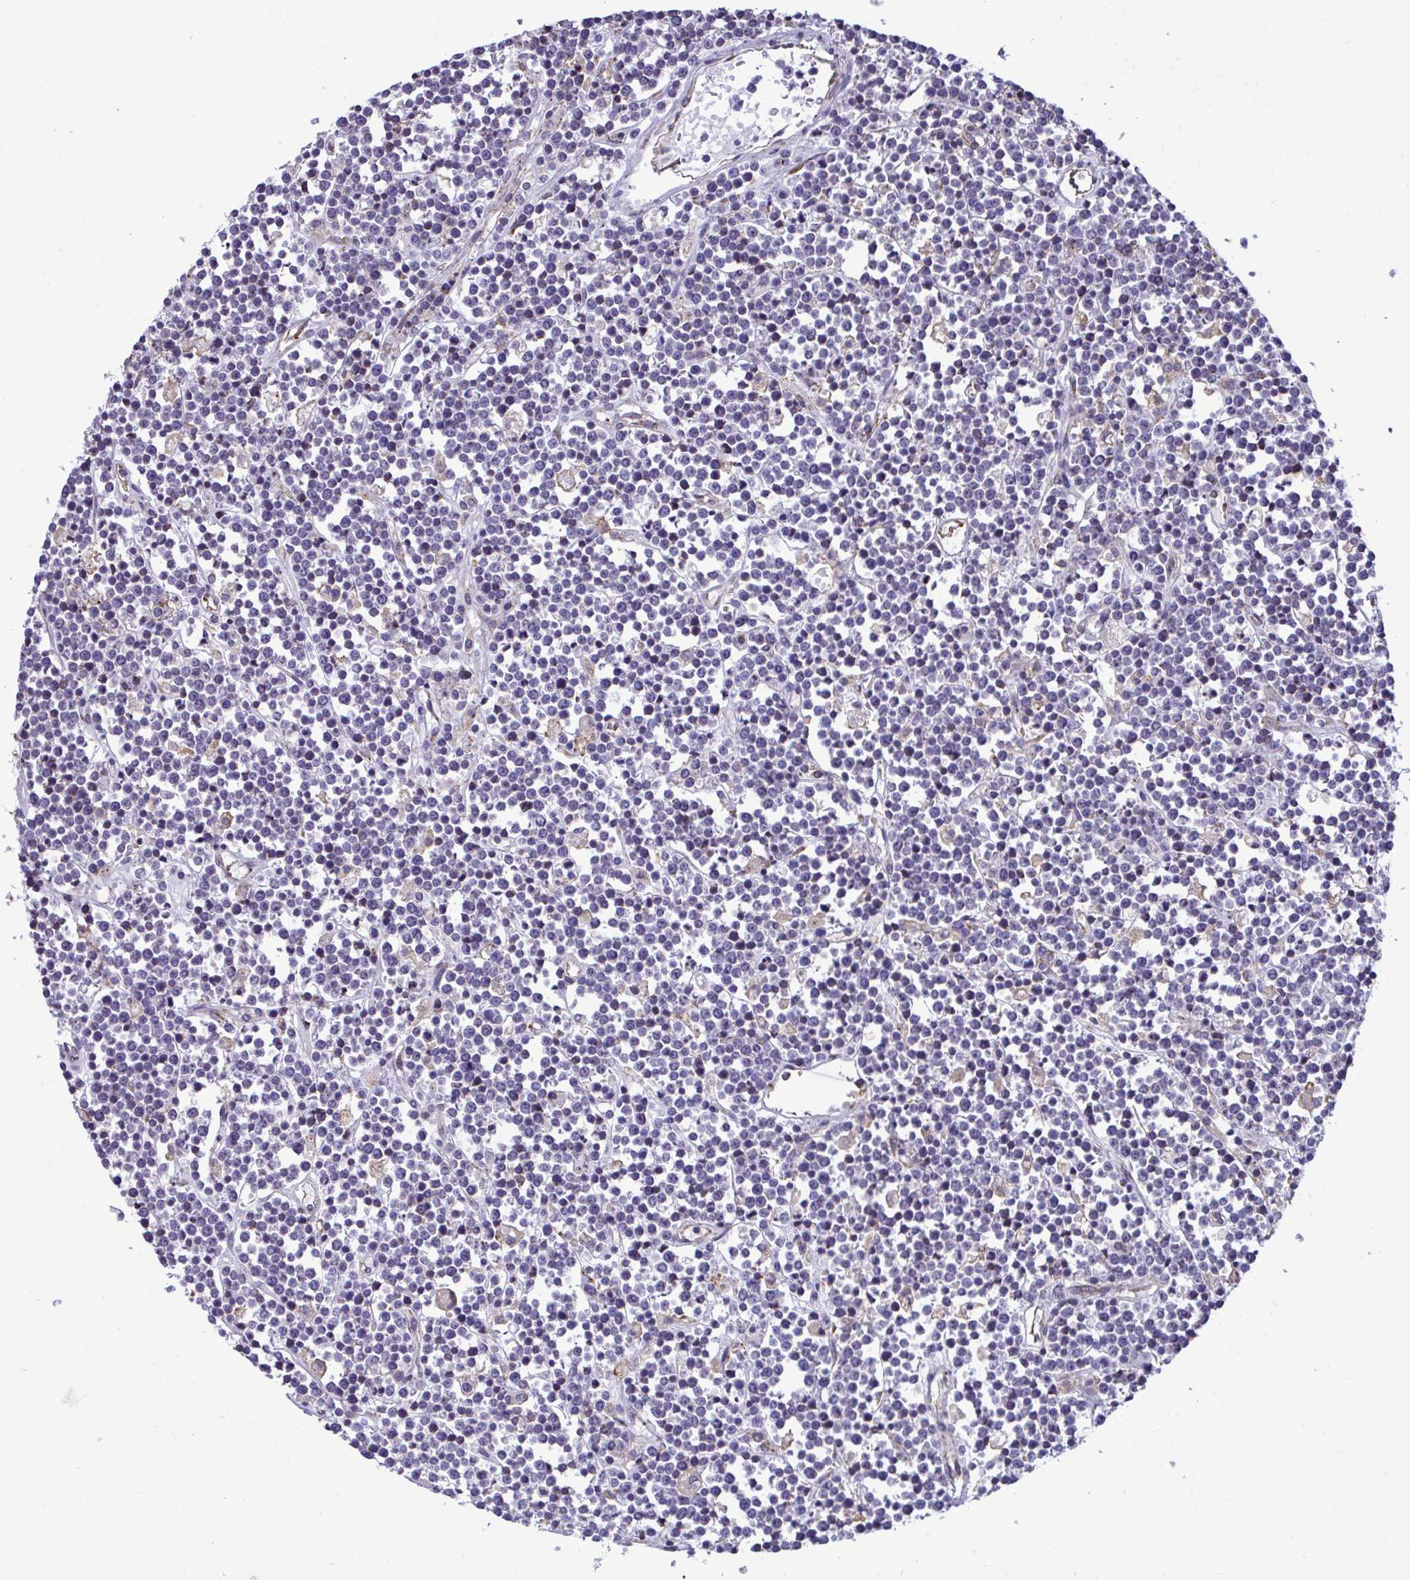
{"staining": {"intensity": "negative", "quantity": "none", "location": "none"}, "tissue": "lymphoma", "cell_type": "Tumor cells", "image_type": "cancer", "snomed": [{"axis": "morphology", "description": "Malignant lymphoma, non-Hodgkin's type, High grade"}, {"axis": "topography", "description": "Ovary"}], "caption": "A photomicrograph of lymphoma stained for a protein displays no brown staining in tumor cells.", "gene": "PIGK", "patient": {"sex": "female", "age": 56}}